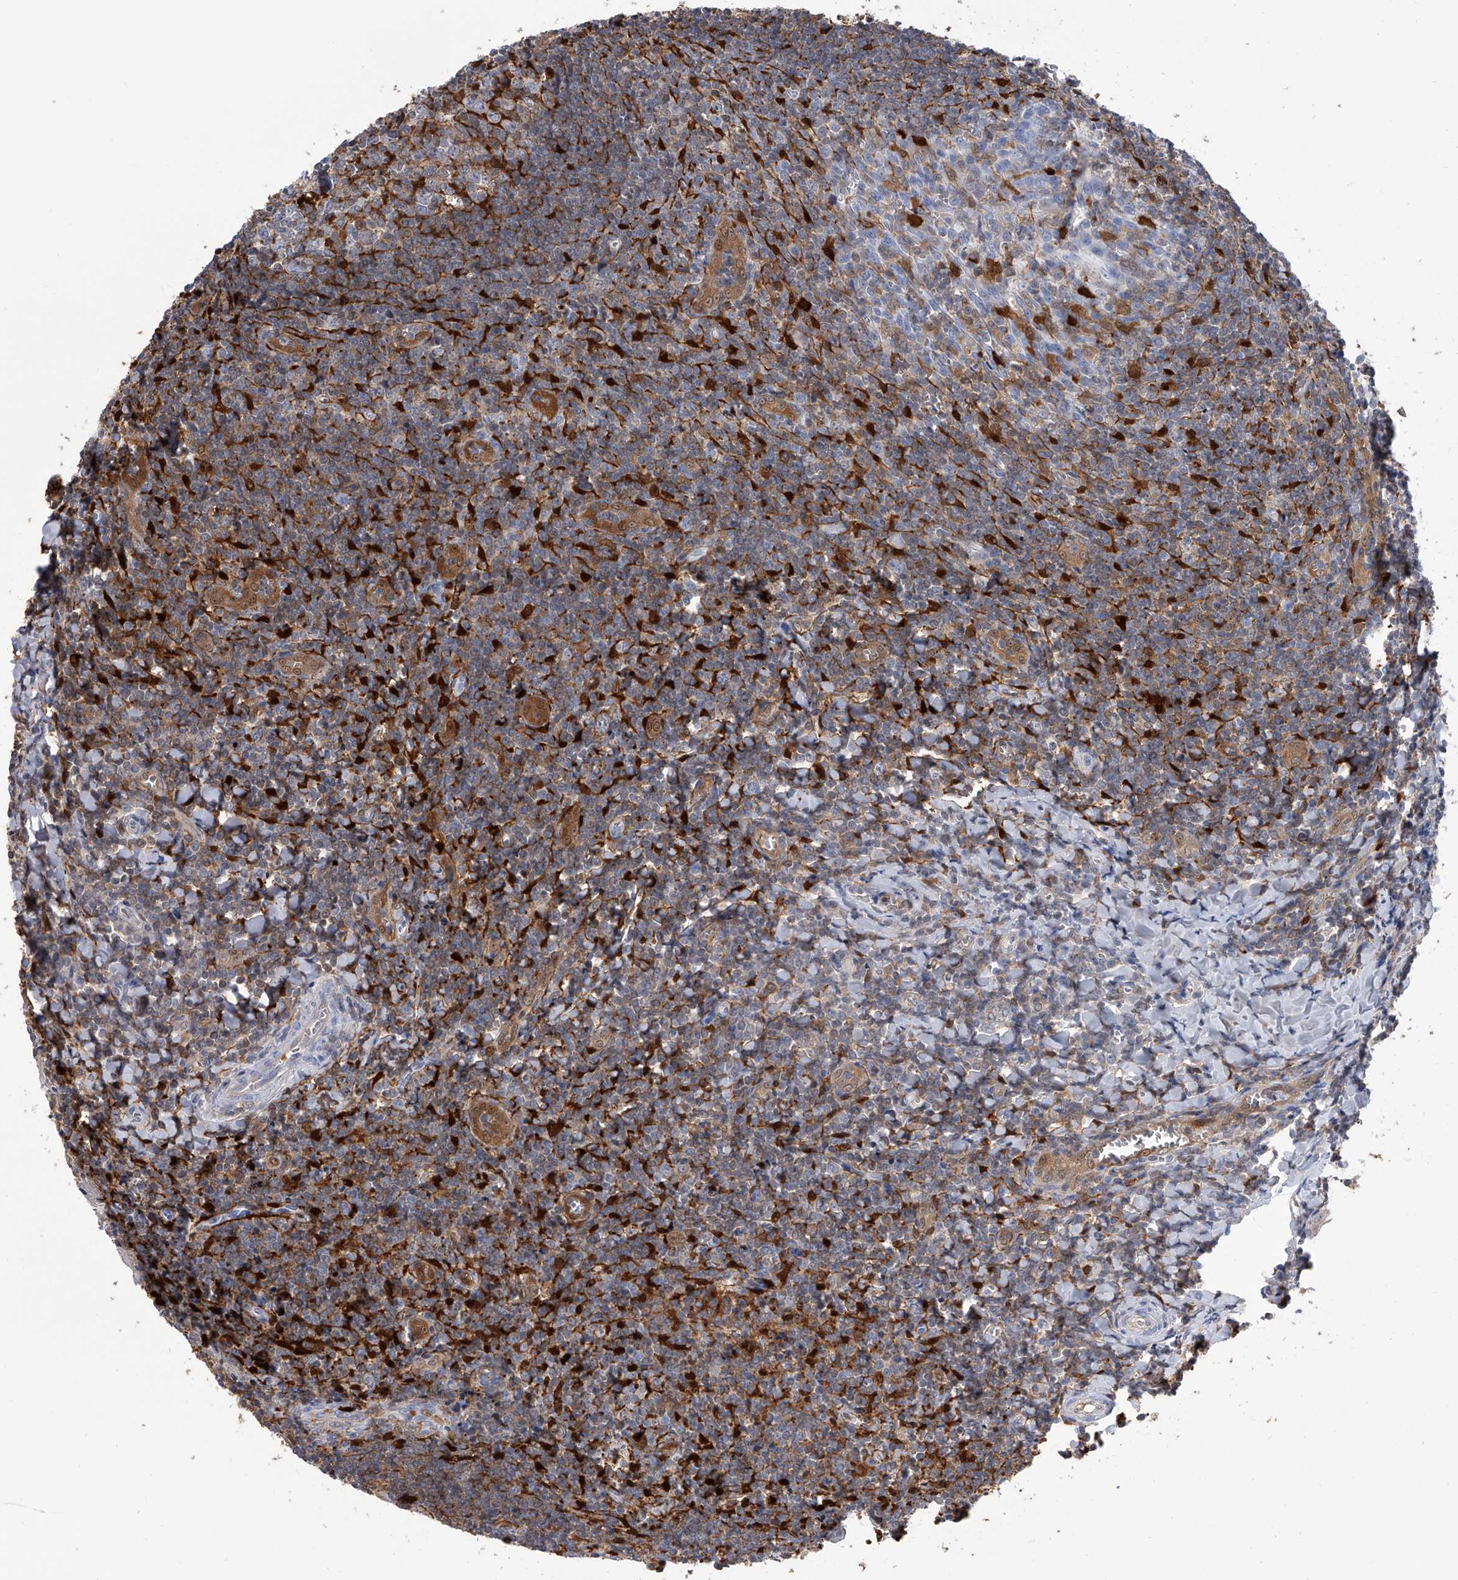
{"staining": {"intensity": "negative", "quantity": "none", "location": "none"}, "tissue": "tonsil", "cell_type": "Germinal center cells", "image_type": "normal", "snomed": [{"axis": "morphology", "description": "Normal tissue, NOS"}, {"axis": "topography", "description": "Tonsil"}], "caption": "Immunohistochemistry (IHC) micrograph of normal human tonsil stained for a protein (brown), which displays no positivity in germinal center cells. The staining was performed using DAB to visualize the protein expression in brown, while the nuclei were stained in blue with hematoxylin (Magnification: 20x).", "gene": "SERPINB9", "patient": {"sex": "male", "age": 27}}